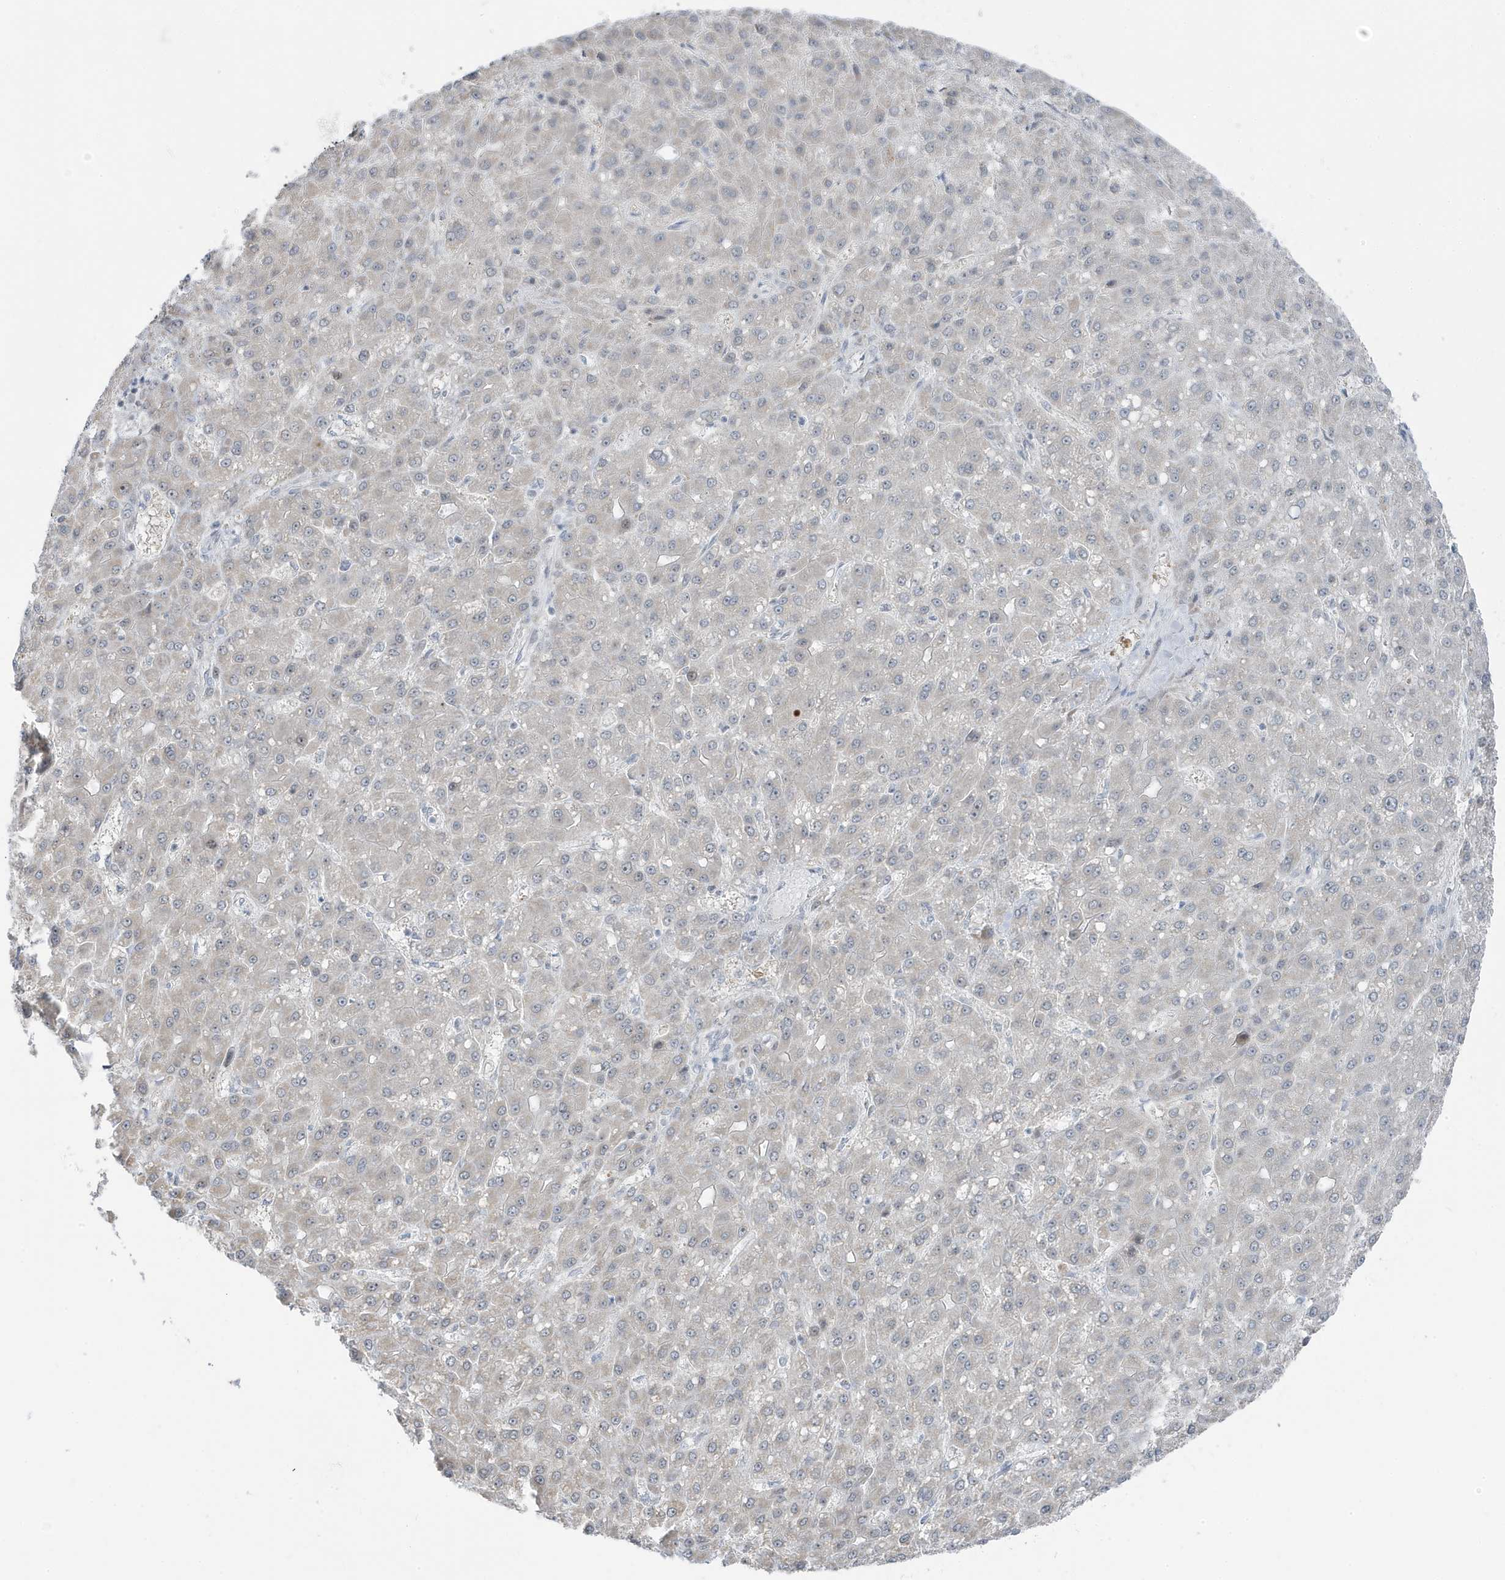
{"staining": {"intensity": "negative", "quantity": "none", "location": "none"}, "tissue": "liver cancer", "cell_type": "Tumor cells", "image_type": "cancer", "snomed": [{"axis": "morphology", "description": "Carcinoma, Hepatocellular, NOS"}, {"axis": "topography", "description": "Liver"}], "caption": "A micrograph of human liver hepatocellular carcinoma is negative for staining in tumor cells.", "gene": "TSEN15", "patient": {"sex": "male", "age": 67}}